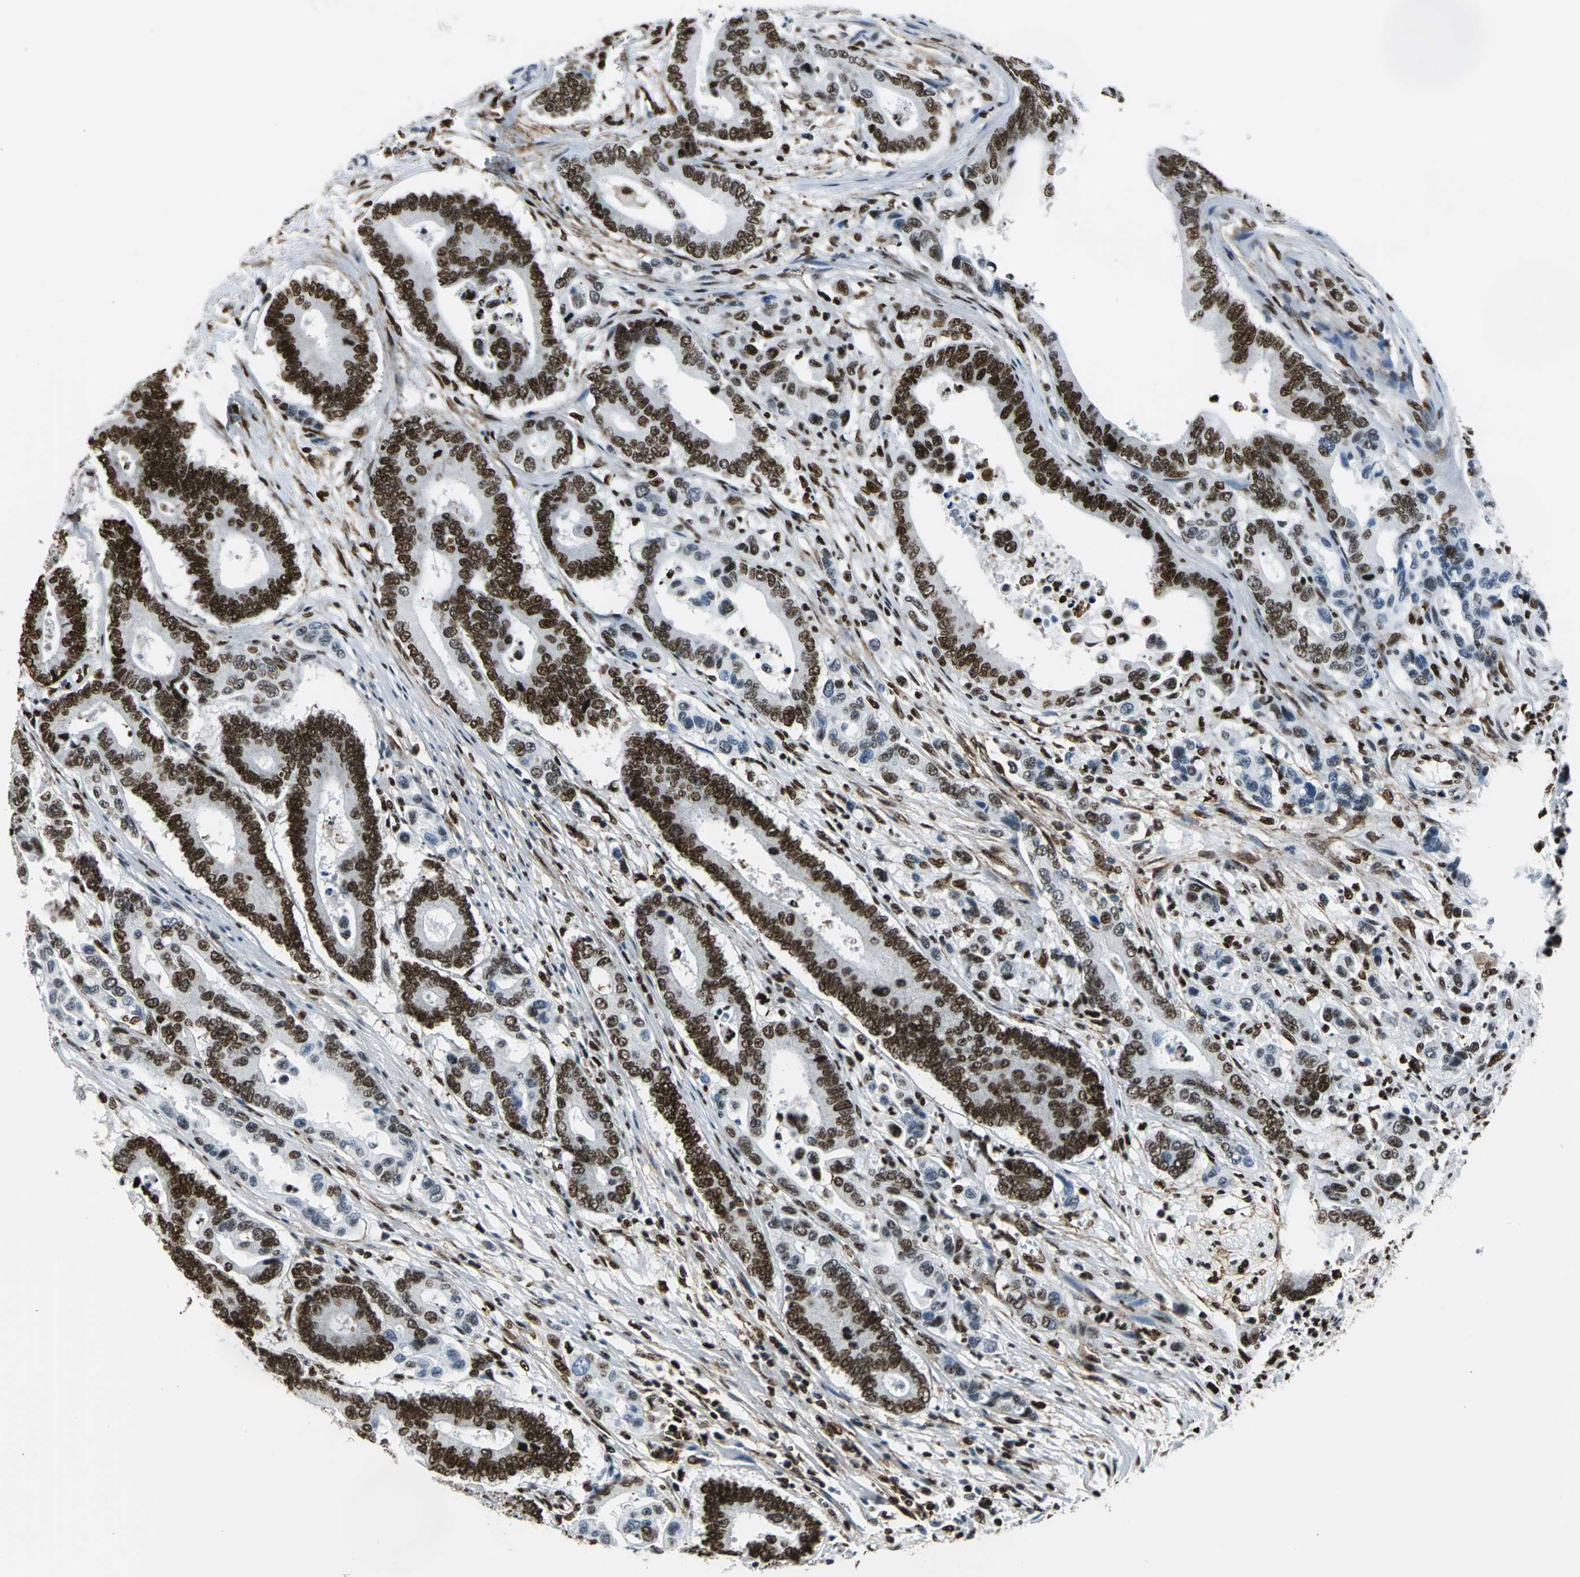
{"staining": {"intensity": "strong", "quantity": "25%-75%", "location": "nuclear"}, "tissue": "colorectal cancer", "cell_type": "Tumor cells", "image_type": "cancer", "snomed": [{"axis": "morphology", "description": "Normal tissue, NOS"}, {"axis": "morphology", "description": "Adenocarcinoma, NOS"}, {"axis": "topography", "description": "Colon"}], "caption": "Immunohistochemical staining of colorectal adenocarcinoma displays high levels of strong nuclear protein positivity in approximately 25%-75% of tumor cells.", "gene": "APEX1", "patient": {"sex": "male", "age": 82}}